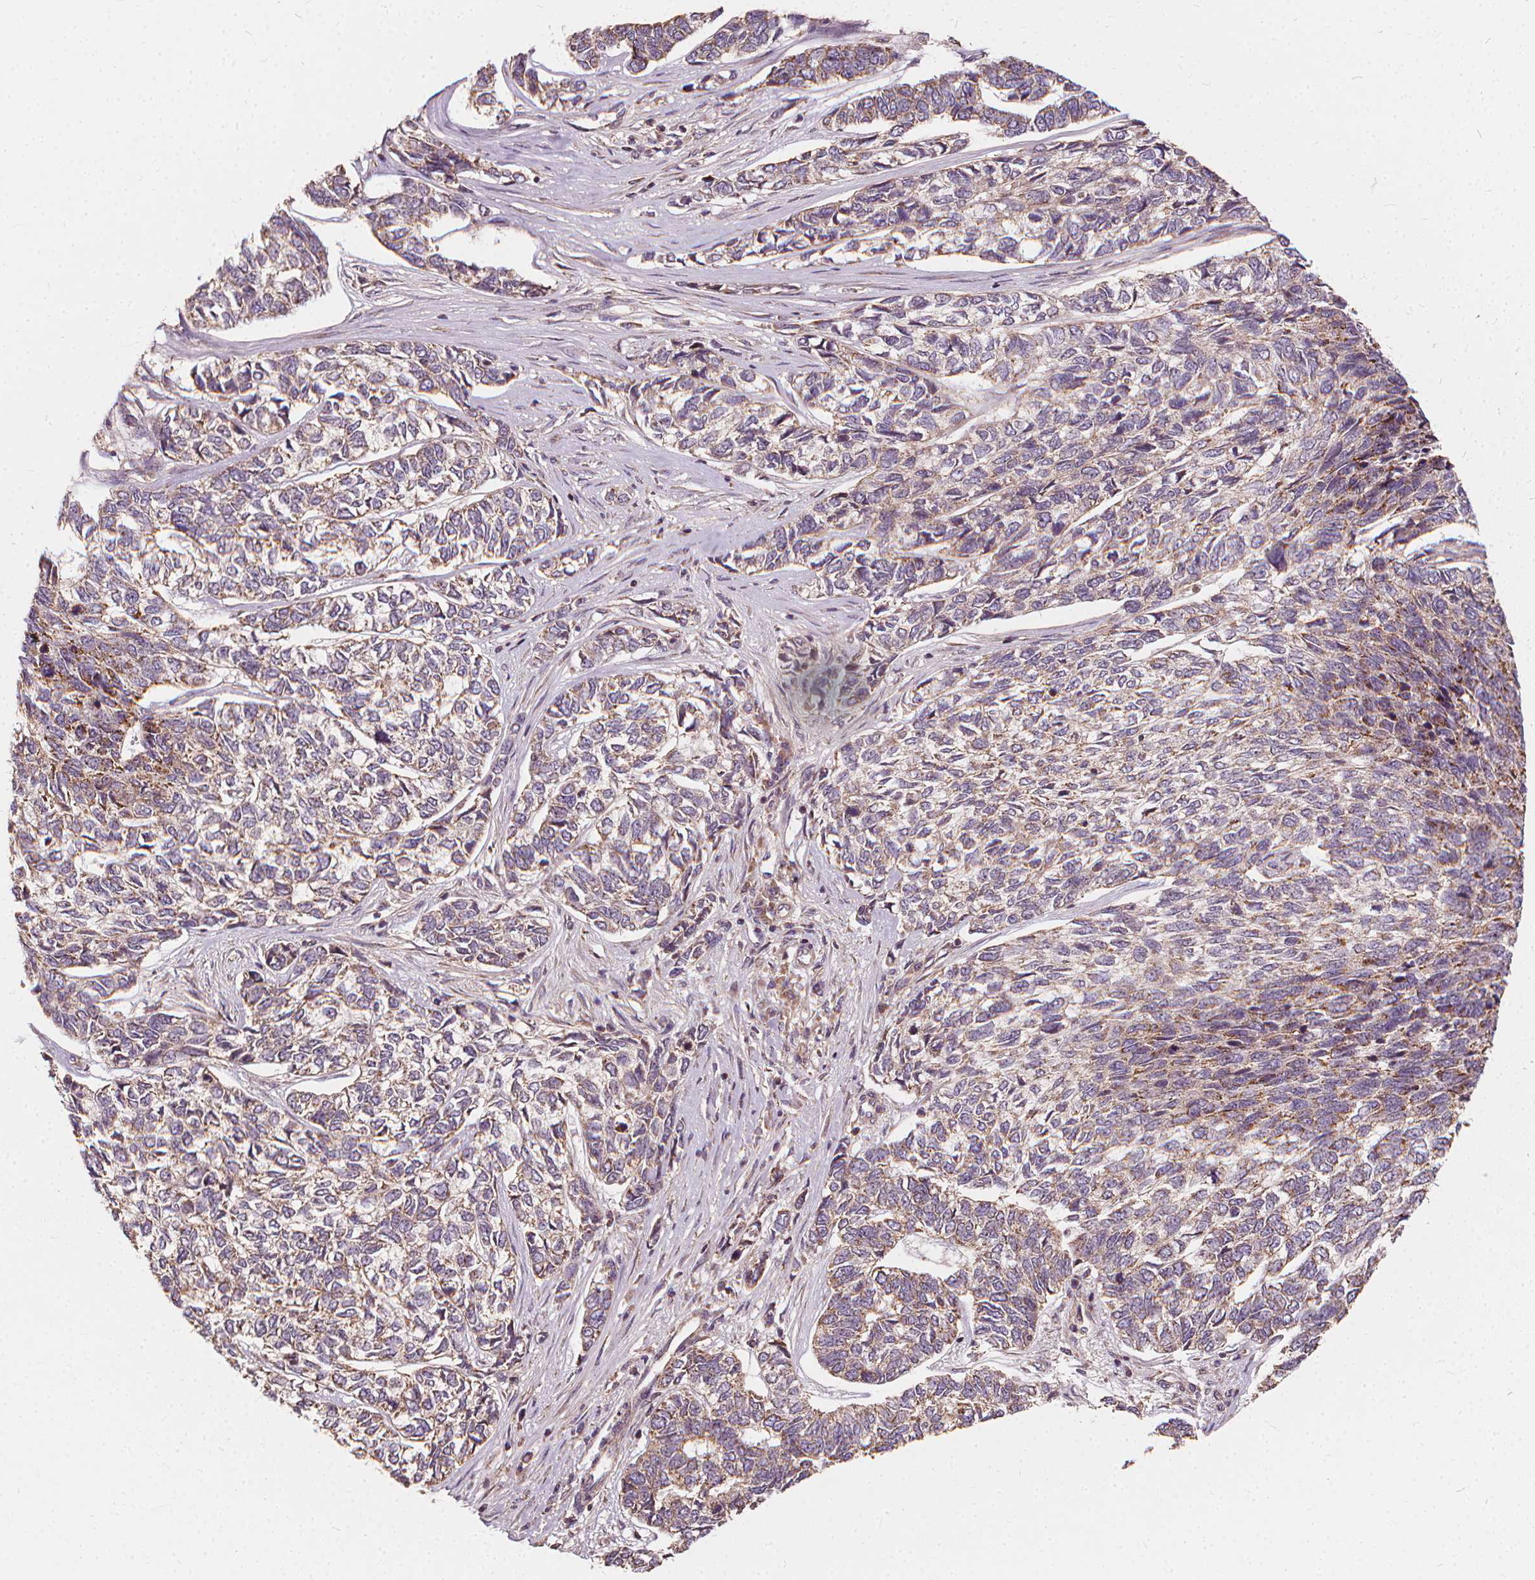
{"staining": {"intensity": "weak", "quantity": ">75%", "location": "cytoplasmic/membranous"}, "tissue": "skin cancer", "cell_type": "Tumor cells", "image_type": "cancer", "snomed": [{"axis": "morphology", "description": "Basal cell carcinoma"}, {"axis": "topography", "description": "Skin"}], "caption": "Tumor cells display weak cytoplasmic/membranous staining in approximately >75% of cells in skin basal cell carcinoma.", "gene": "ORAI2", "patient": {"sex": "female", "age": 65}}